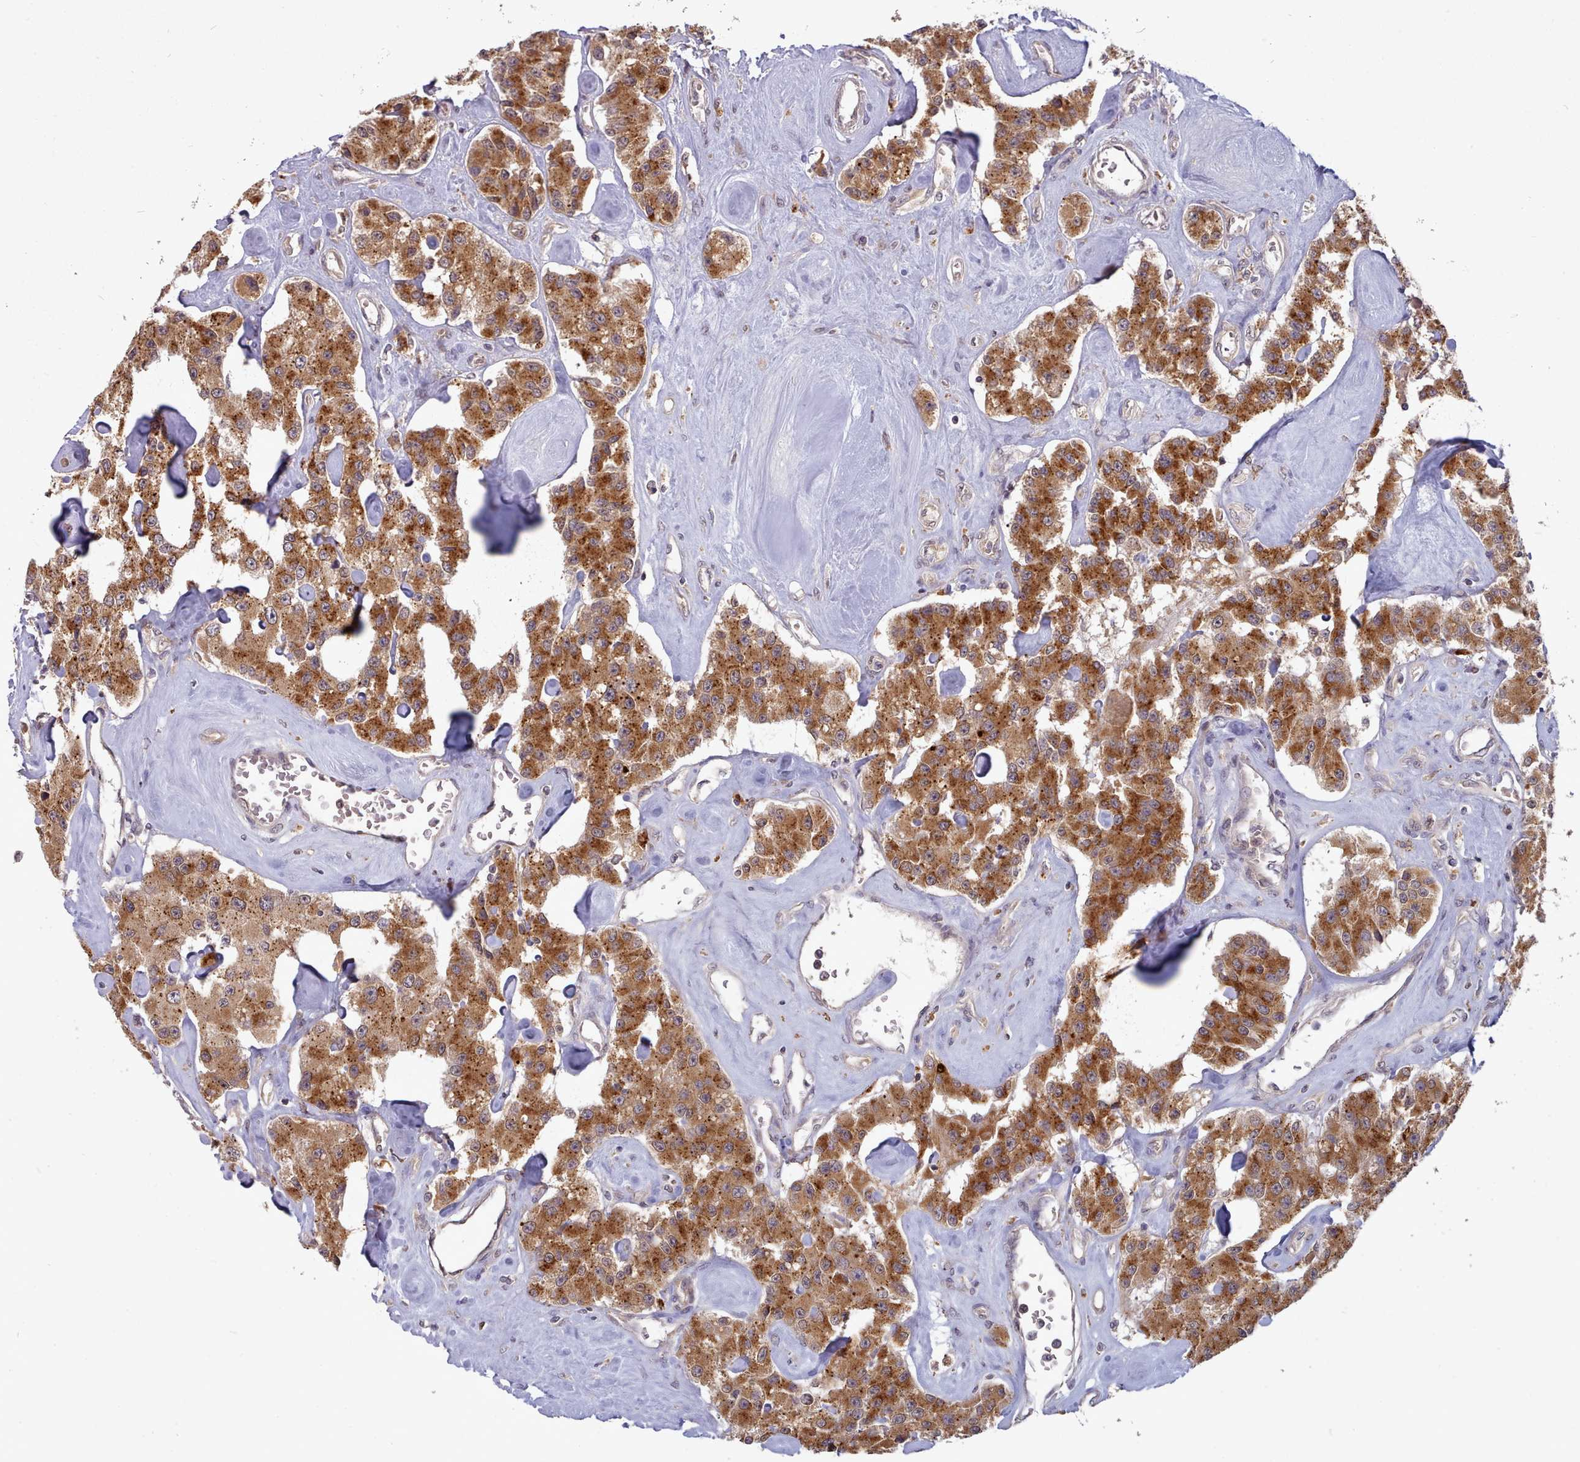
{"staining": {"intensity": "strong", "quantity": ">75%", "location": "cytoplasmic/membranous"}, "tissue": "carcinoid", "cell_type": "Tumor cells", "image_type": "cancer", "snomed": [{"axis": "morphology", "description": "Carcinoid, malignant, NOS"}, {"axis": "topography", "description": "Pancreas"}], "caption": "This is a histology image of immunohistochemistry (IHC) staining of carcinoid, which shows strong staining in the cytoplasmic/membranous of tumor cells.", "gene": "PIP4P1", "patient": {"sex": "male", "age": 41}}